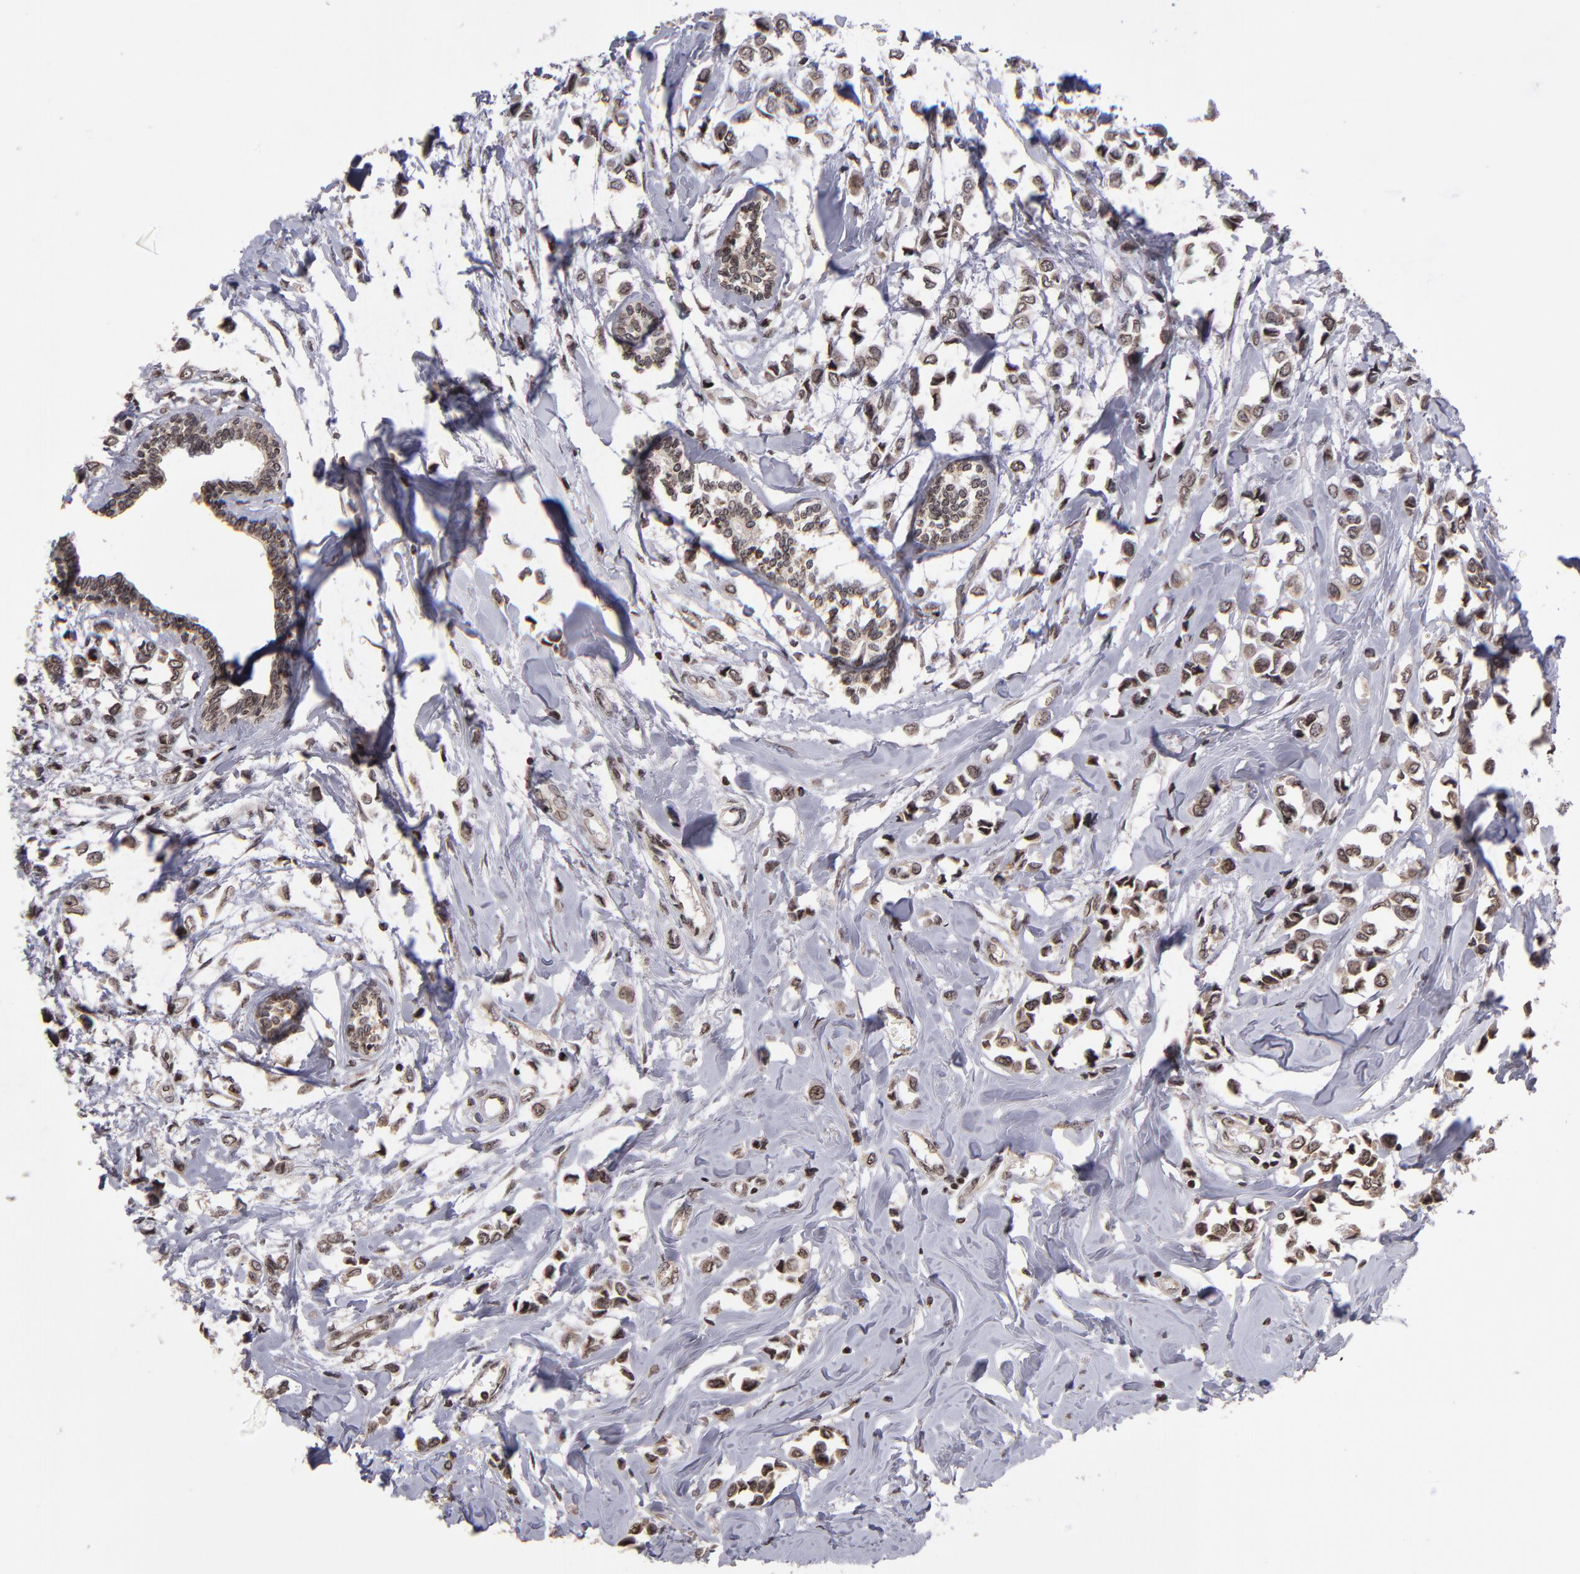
{"staining": {"intensity": "moderate", "quantity": ">75%", "location": "cytoplasmic/membranous,nuclear"}, "tissue": "breast cancer", "cell_type": "Tumor cells", "image_type": "cancer", "snomed": [{"axis": "morphology", "description": "Lobular carcinoma"}, {"axis": "topography", "description": "Breast"}], "caption": "Approximately >75% of tumor cells in breast lobular carcinoma exhibit moderate cytoplasmic/membranous and nuclear protein expression as visualized by brown immunohistochemical staining.", "gene": "CSDC2", "patient": {"sex": "female", "age": 51}}